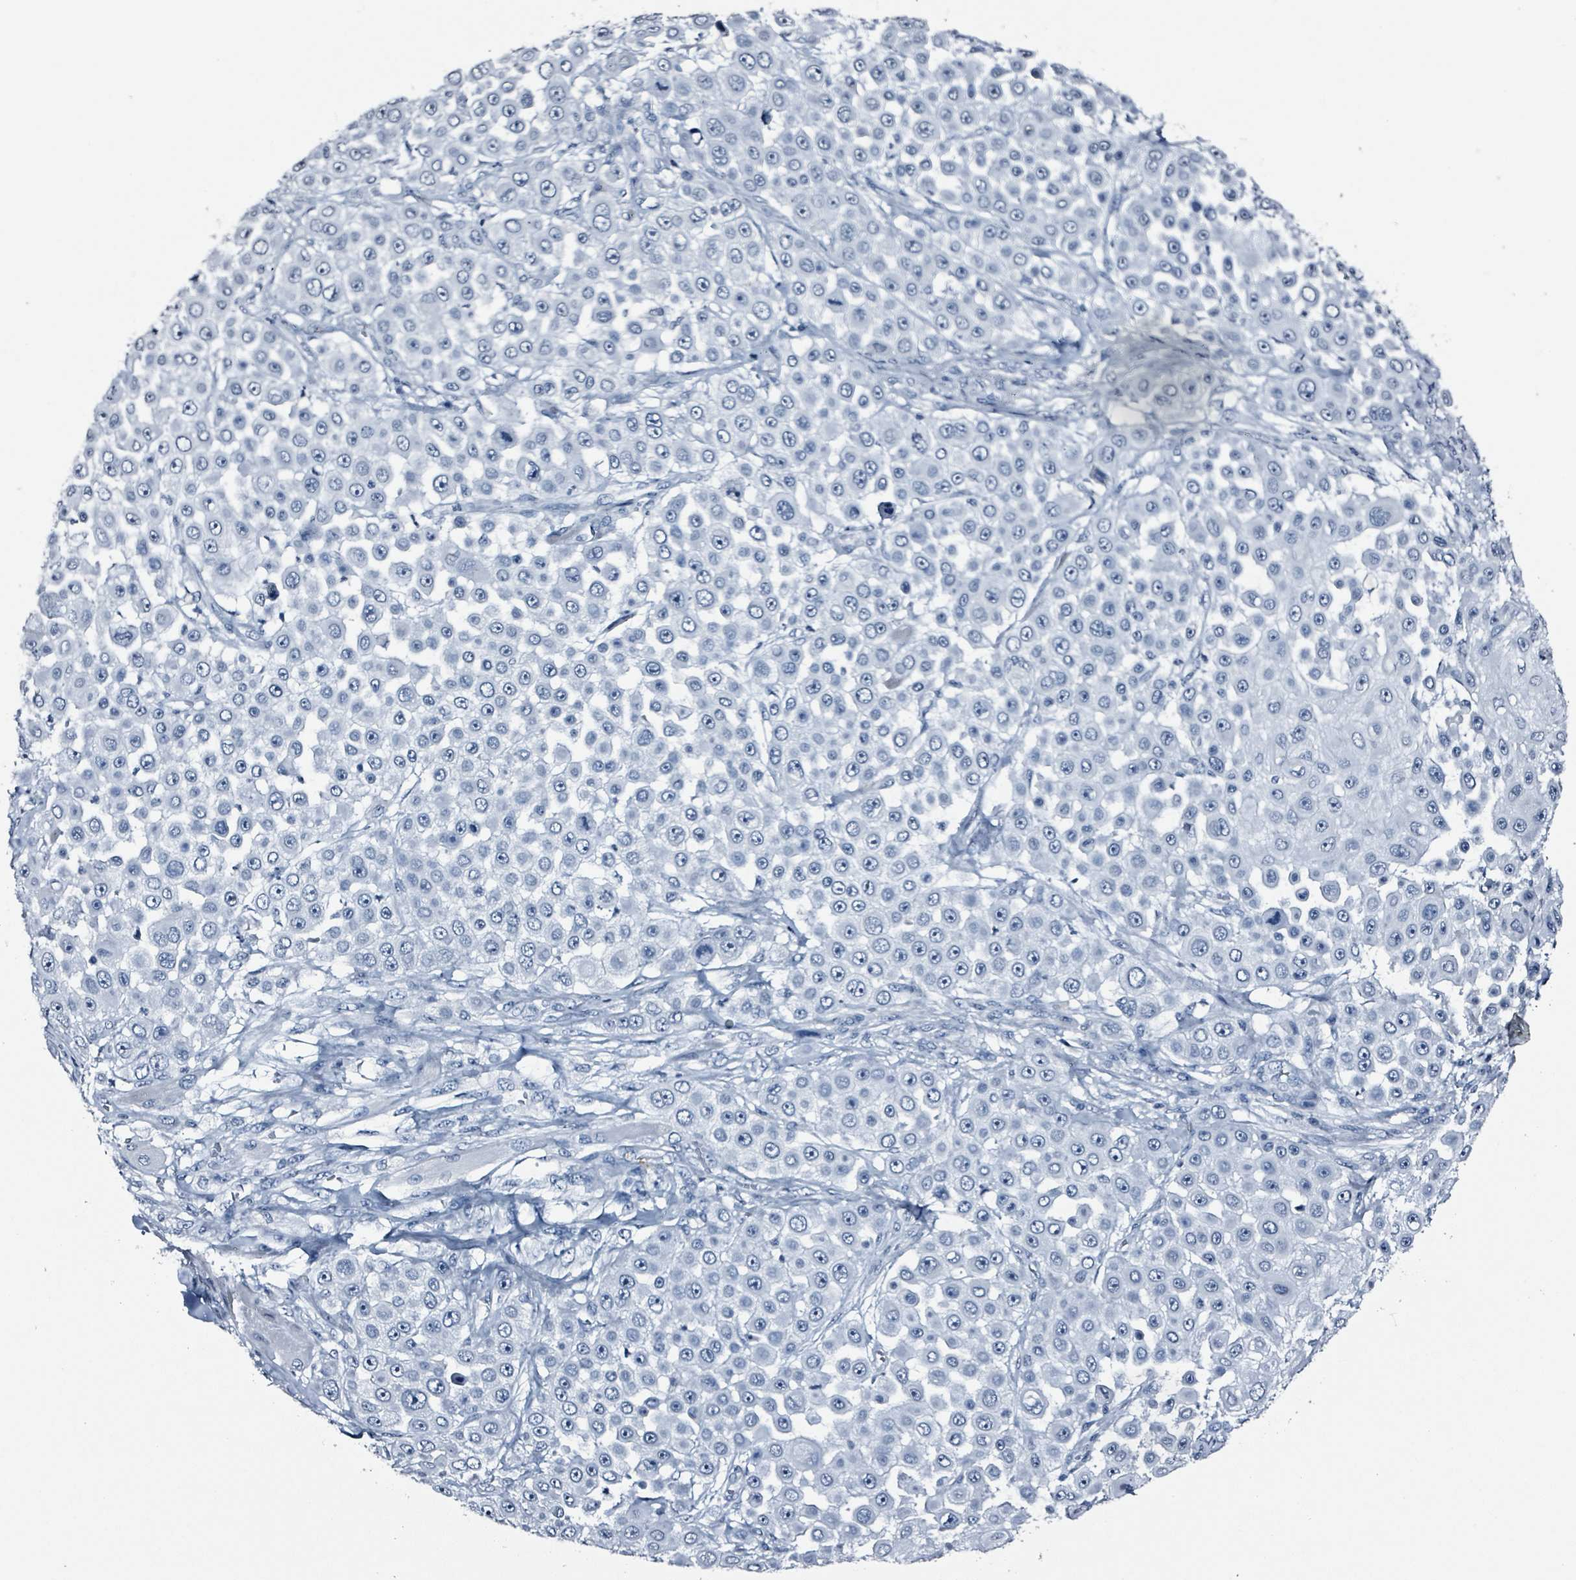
{"staining": {"intensity": "negative", "quantity": "none", "location": "none"}, "tissue": "skin cancer", "cell_type": "Tumor cells", "image_type": "cancer", "snomed": [{"axis": "morphology", "description": "Squamous cell carcinoma, NOS"}, {"axis": "topography", "description": "Skin"}], "caption": "Tumor cells are negative for brown protein staining in skin squamous cell carcinoma.", "gene": "CA9", "patient": {"sex": "male", "age": 67}}